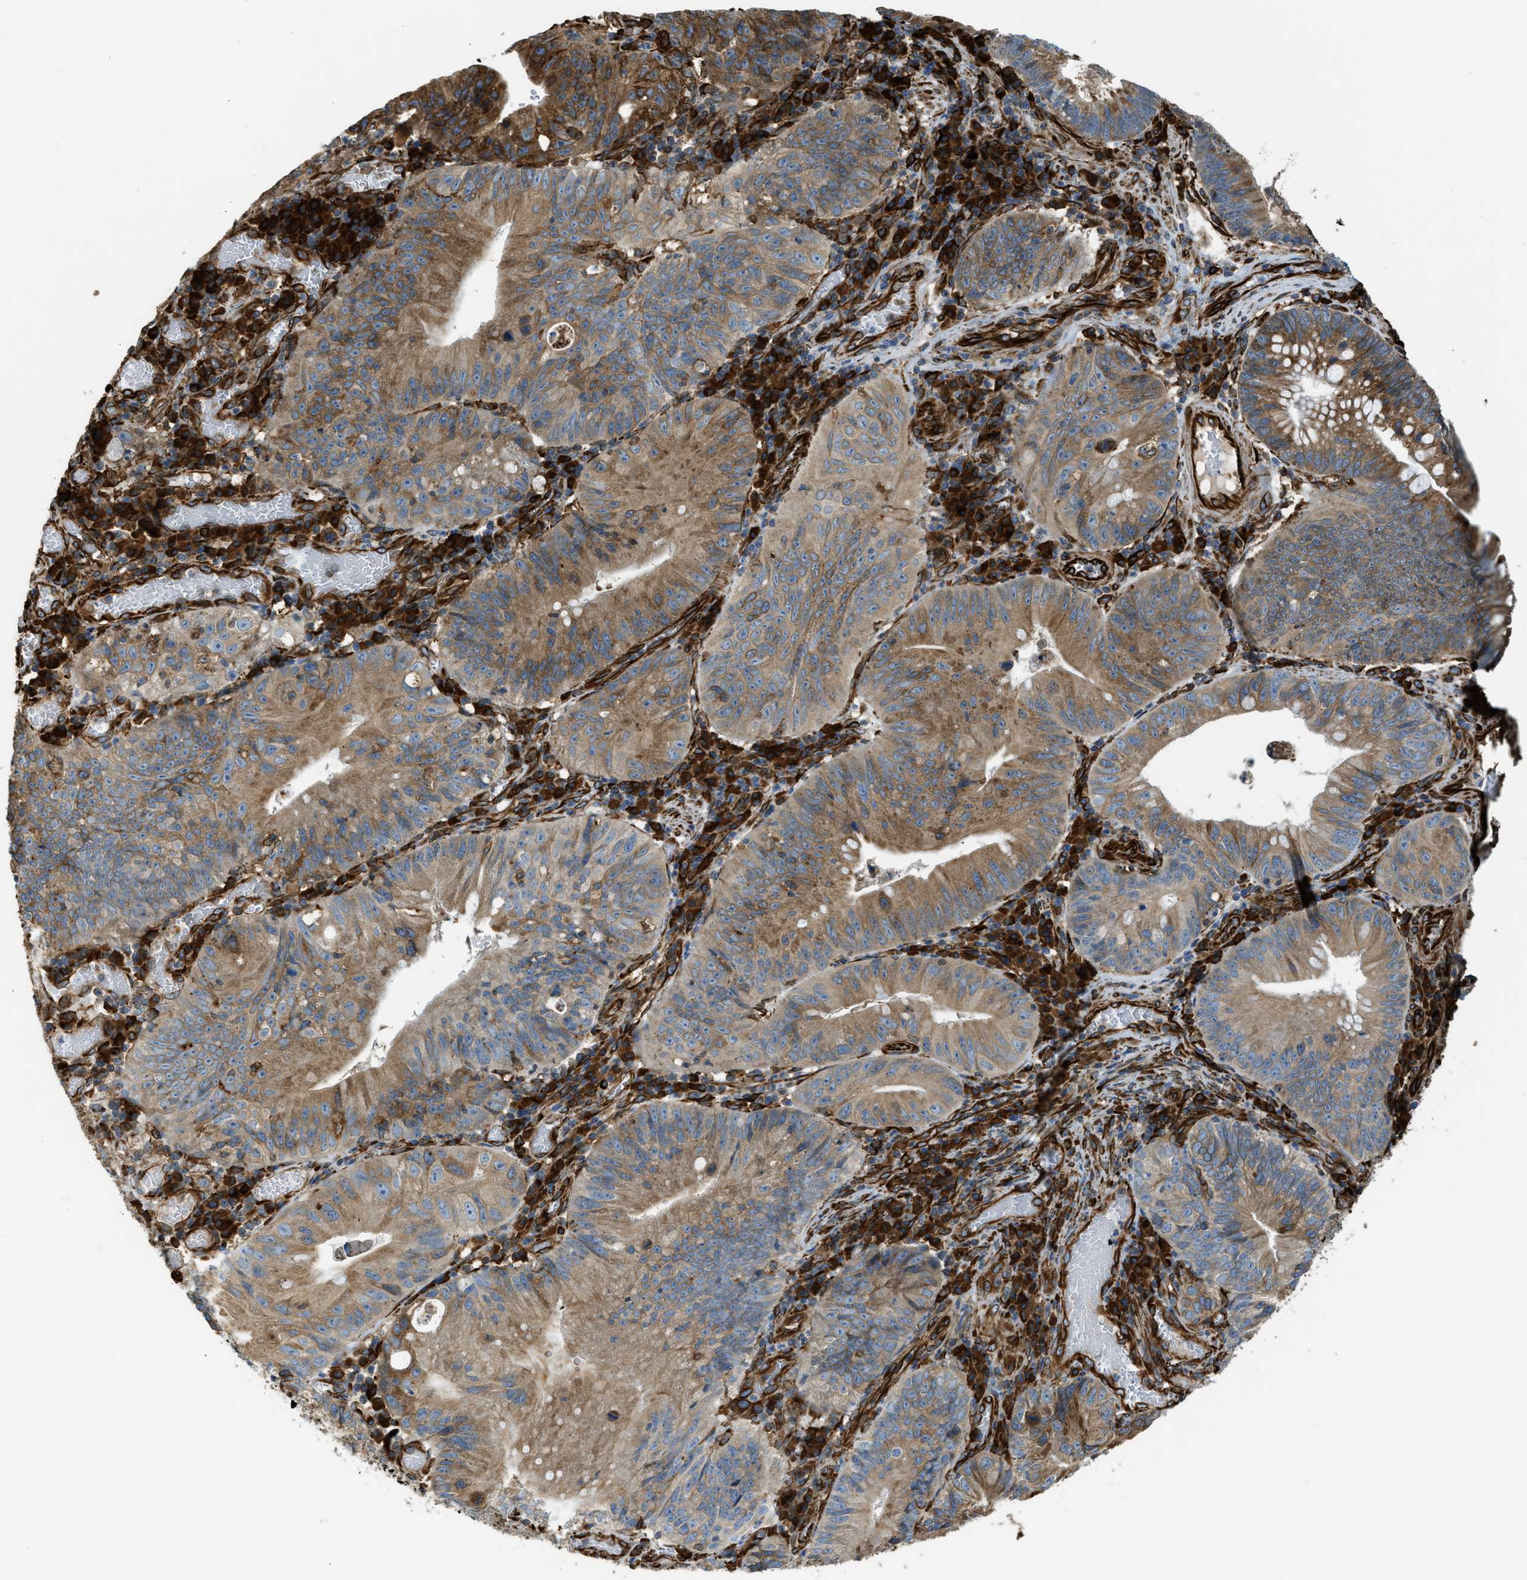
{"staining": {"intensity": "moderate", "quantity": ">75%", "location": "cytoplasmic/membranous"}, "tissue": "stomach cancer", "cell_type": "Tumor cells", "image_type": "cancer", "snomed": [{"axis": "morphology", "description": "Adenocarcinoma, NOS"}, {"axis": "topography", "description": "Stomach"}], "caption": "Adenocarcinoma (stomach) tissue shows moderate cytoplasmic/membranous expression in about >75% of tumor cells, visualized by immunohistochemistry.", "gene": "BEX3", "patient": {"sex": "male", "age": 59}}